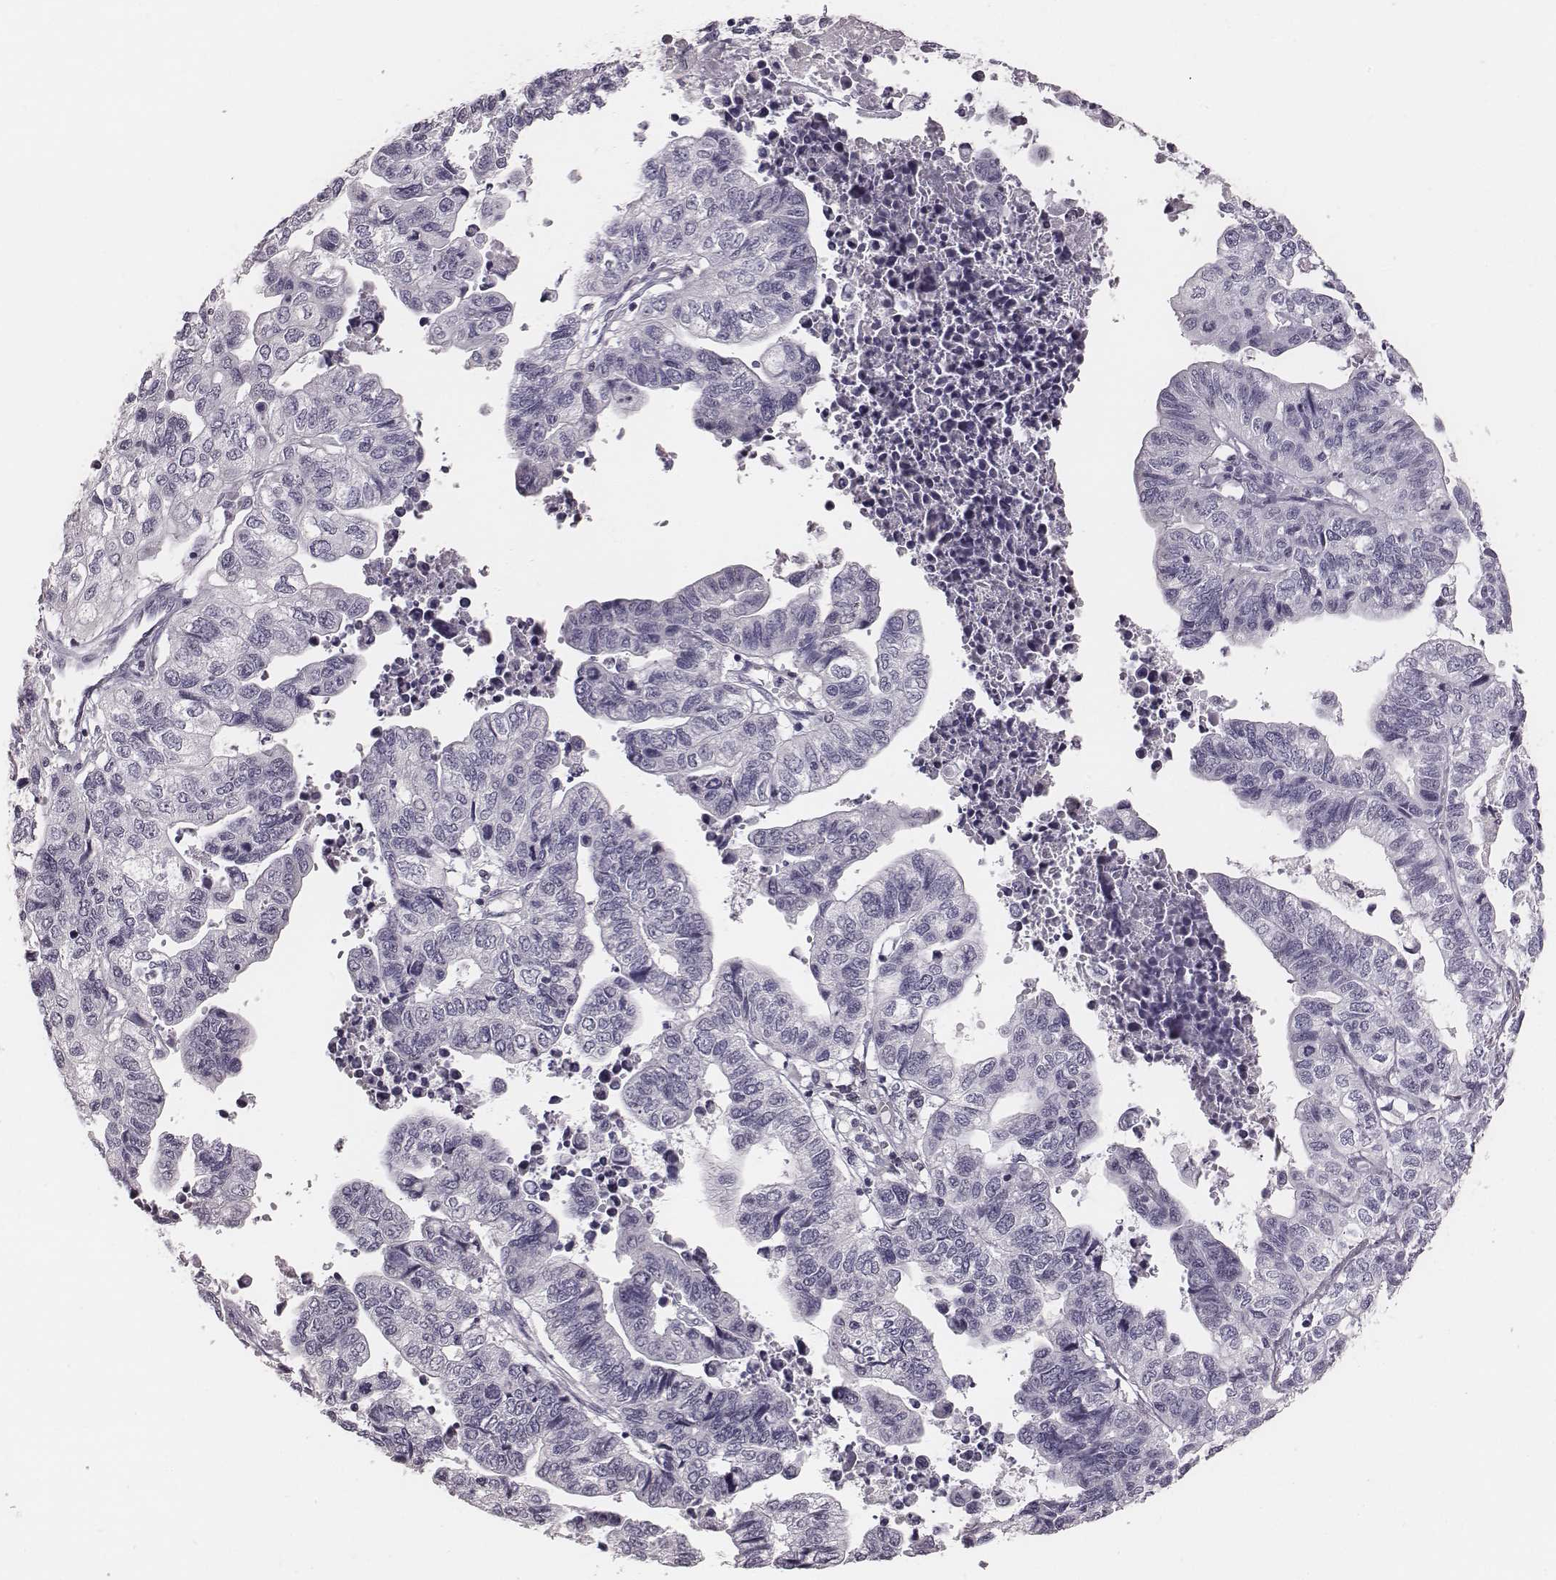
{"staining": {"intensity": "negative", "quantity": "none", "location": "none"}, "tissue": "stomach cancer", "cell_type": "Tumor cells", "image_type": "cancer", "snomed": [{"axis": "morphology", "description": "Adenocarcinoma, NOS"}, {"axis": "topography", "description": "Stomach, upper"}], "caption": "The micrograph displays no staining of tumor cells in adenocarcinoma (stomach). Brightfield microscopy of immunohistochemistry (IHC) stained with DAB (3,3'-diaminobenzidine) (brown) and hematoxylin (blue), captured at high magnification.", "gene": "CSHL1", "patient": {"sex": "female", "age": 67}}